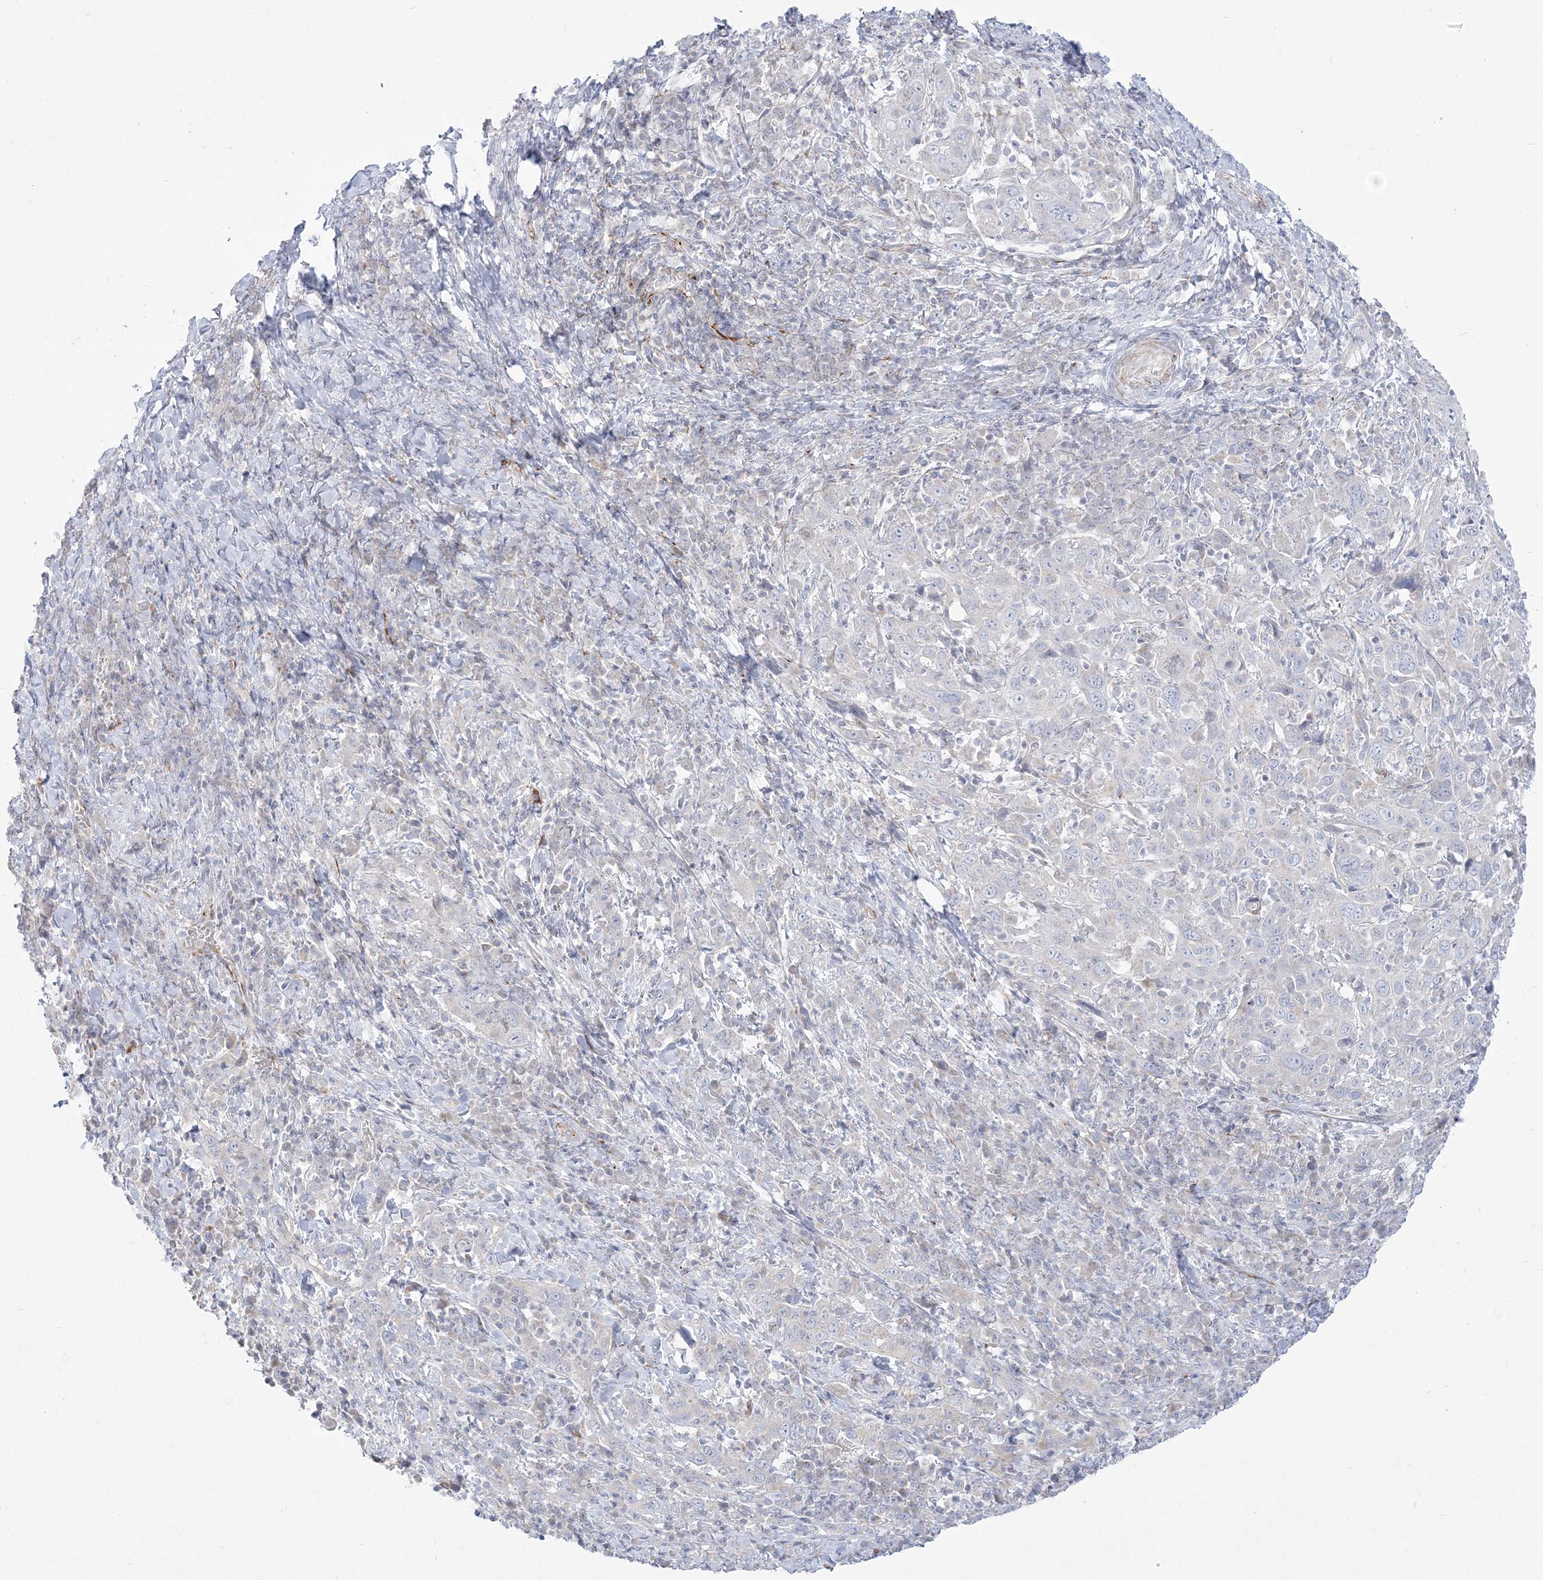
{"staining": {"intensity": "negative", "quantity": "none", "location": "none"}, "tissue": "cervical cancer", "cell_type": "Tumor cells", "image_type": "cancer", "snomed": [{"axis": "morphology", "description": "Squamous cell carcinoma, NOS"}, {"axis": "topography", "description": "Cervix"}], "caption": "Histopathology image shows no significant protein positivity in tumor cells of cervical cancer (squamous cell carcinoma).", "gene": "GPAT2", "patient": {"sex": "female", "age": 46}}